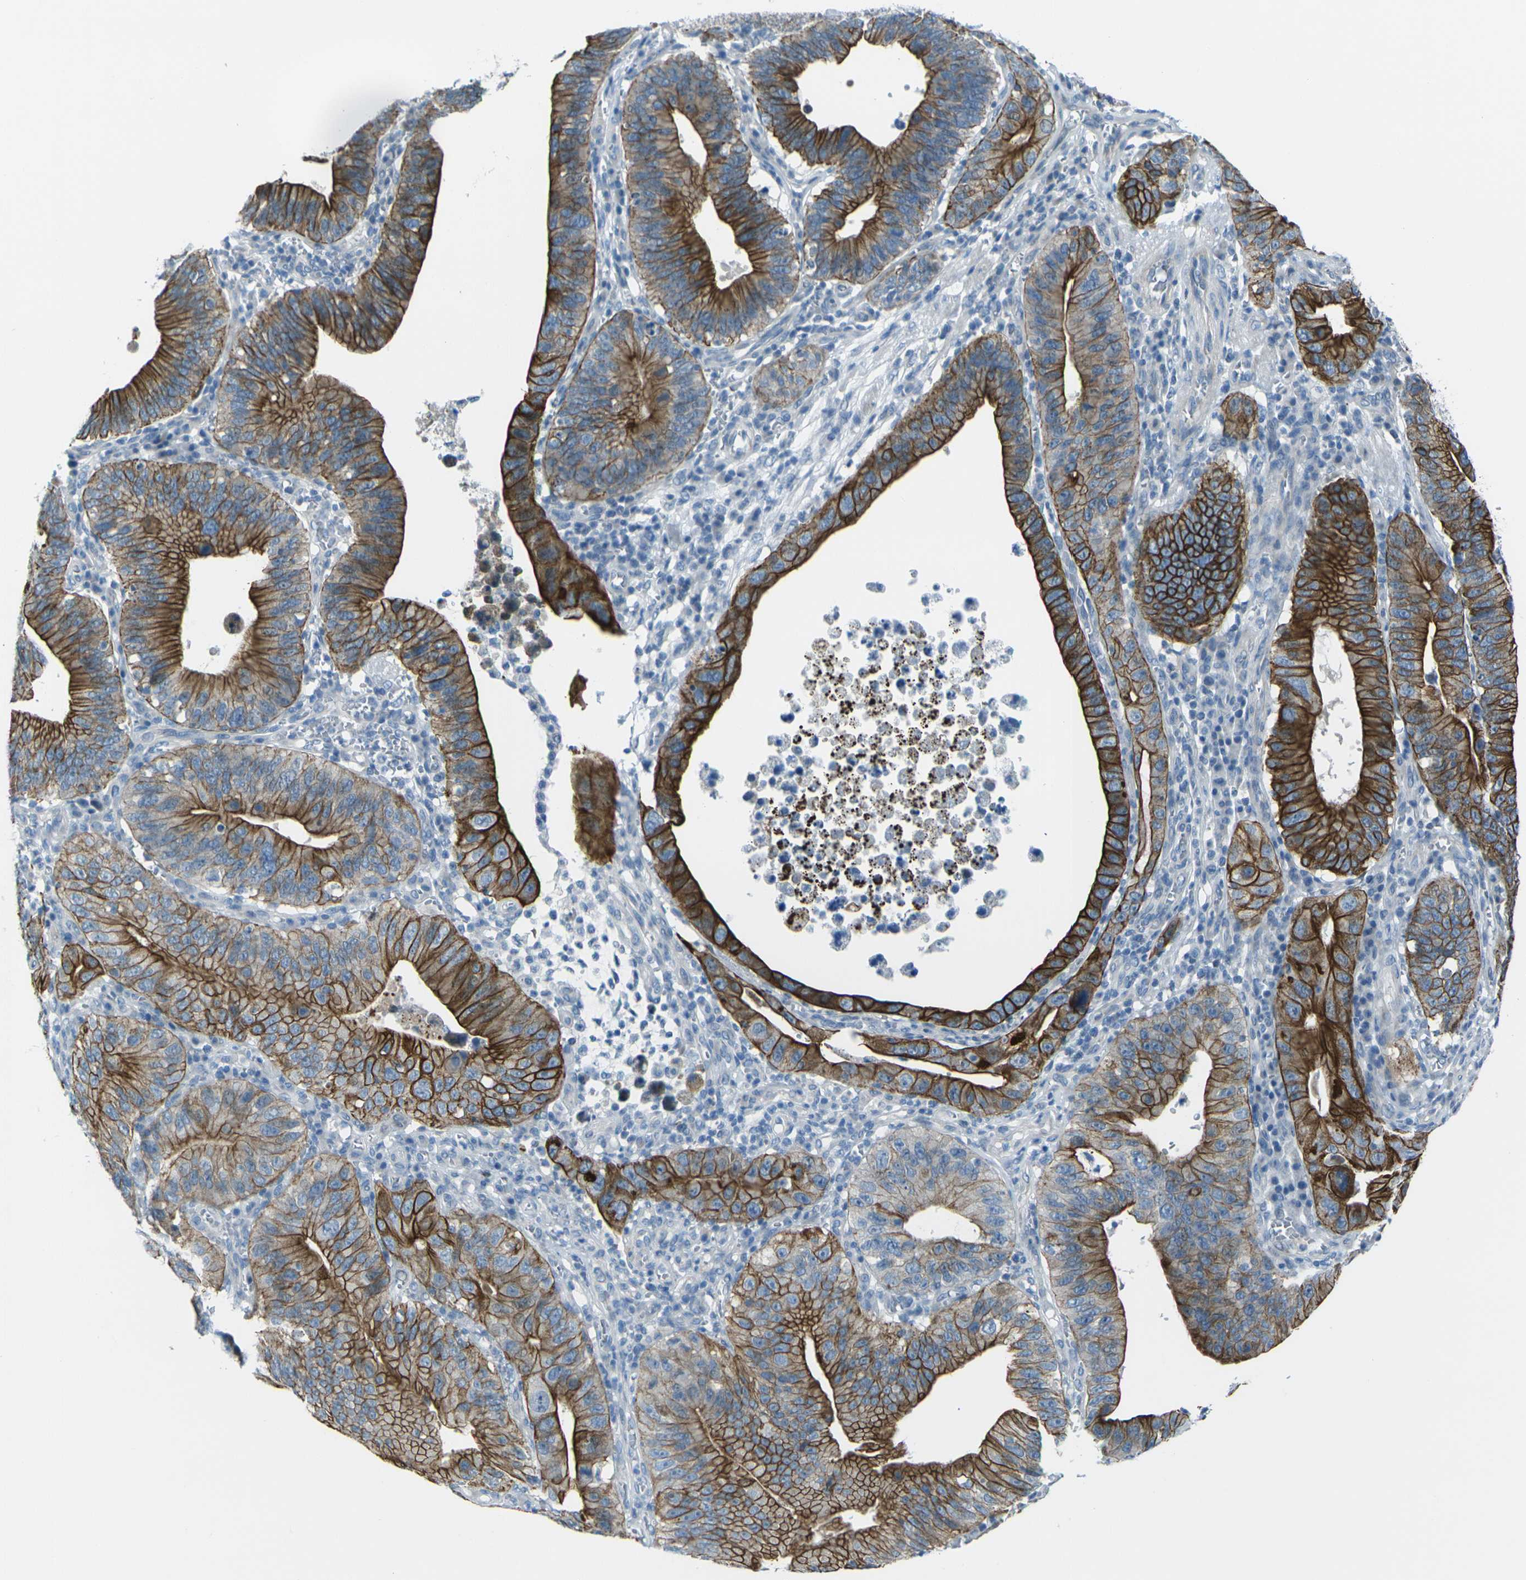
{"staining": {"intensity": "strong", "quantity": ">75%", "location": "cytoplasmic/membranous"}, "tissue": "stomach cancer", "cell_type": "Tumor cells", "image_type": "cancer", "snomed": [{"axis": "morphology", "description": "Adenocarcinoma, NOS"}, {"axis": "topography", "description": "Stomach"}, {"axis": "topography", "description": "Gastric cardia"}], "caption": "Protein analysis of stomach cancer tissue demonstrates strong cytoplasmic/membranous positivity in about >75% of tumor cells. The protein of interest is shown in brown color, while the nuclei are stained blue.", "gene": "ANKRD46", "patient": {"sex": "male", "age": 59}}